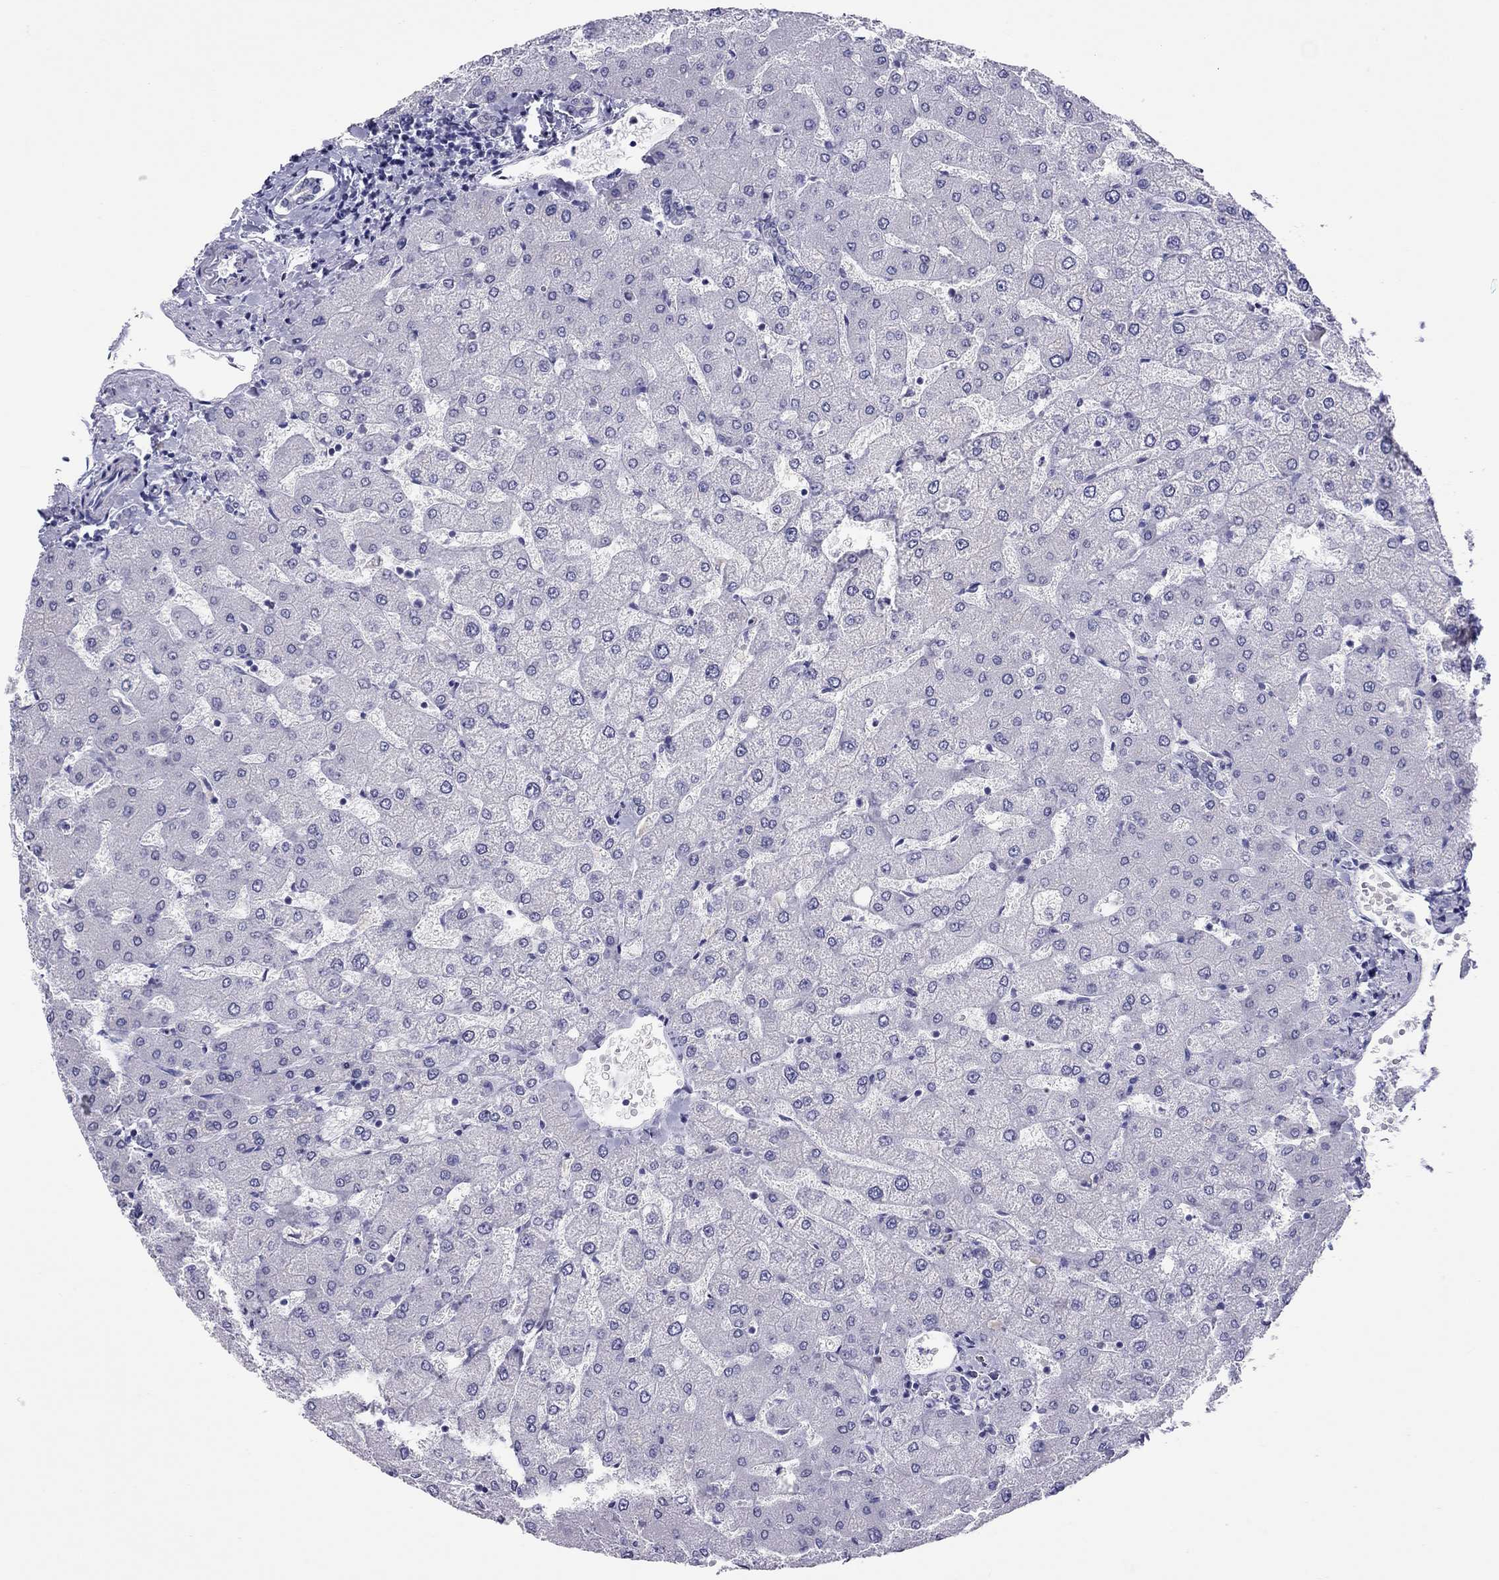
{"staining": {"intensity": "negative", "quantity": "none", "location": "none"}, "tissue": "liver", "cell_type": "Cholangiocytes", "image_type": "normal", "snomed": [{"axis": "morphology", "description": "Normal tissue, NOS"}, {"axis": "topography", "description": "Liver"}], "caption": "There is no significant staining in cholangiocytes of liver.", "gene": "CHRNB3", "patient": {"sex": "female", "age": 54}}